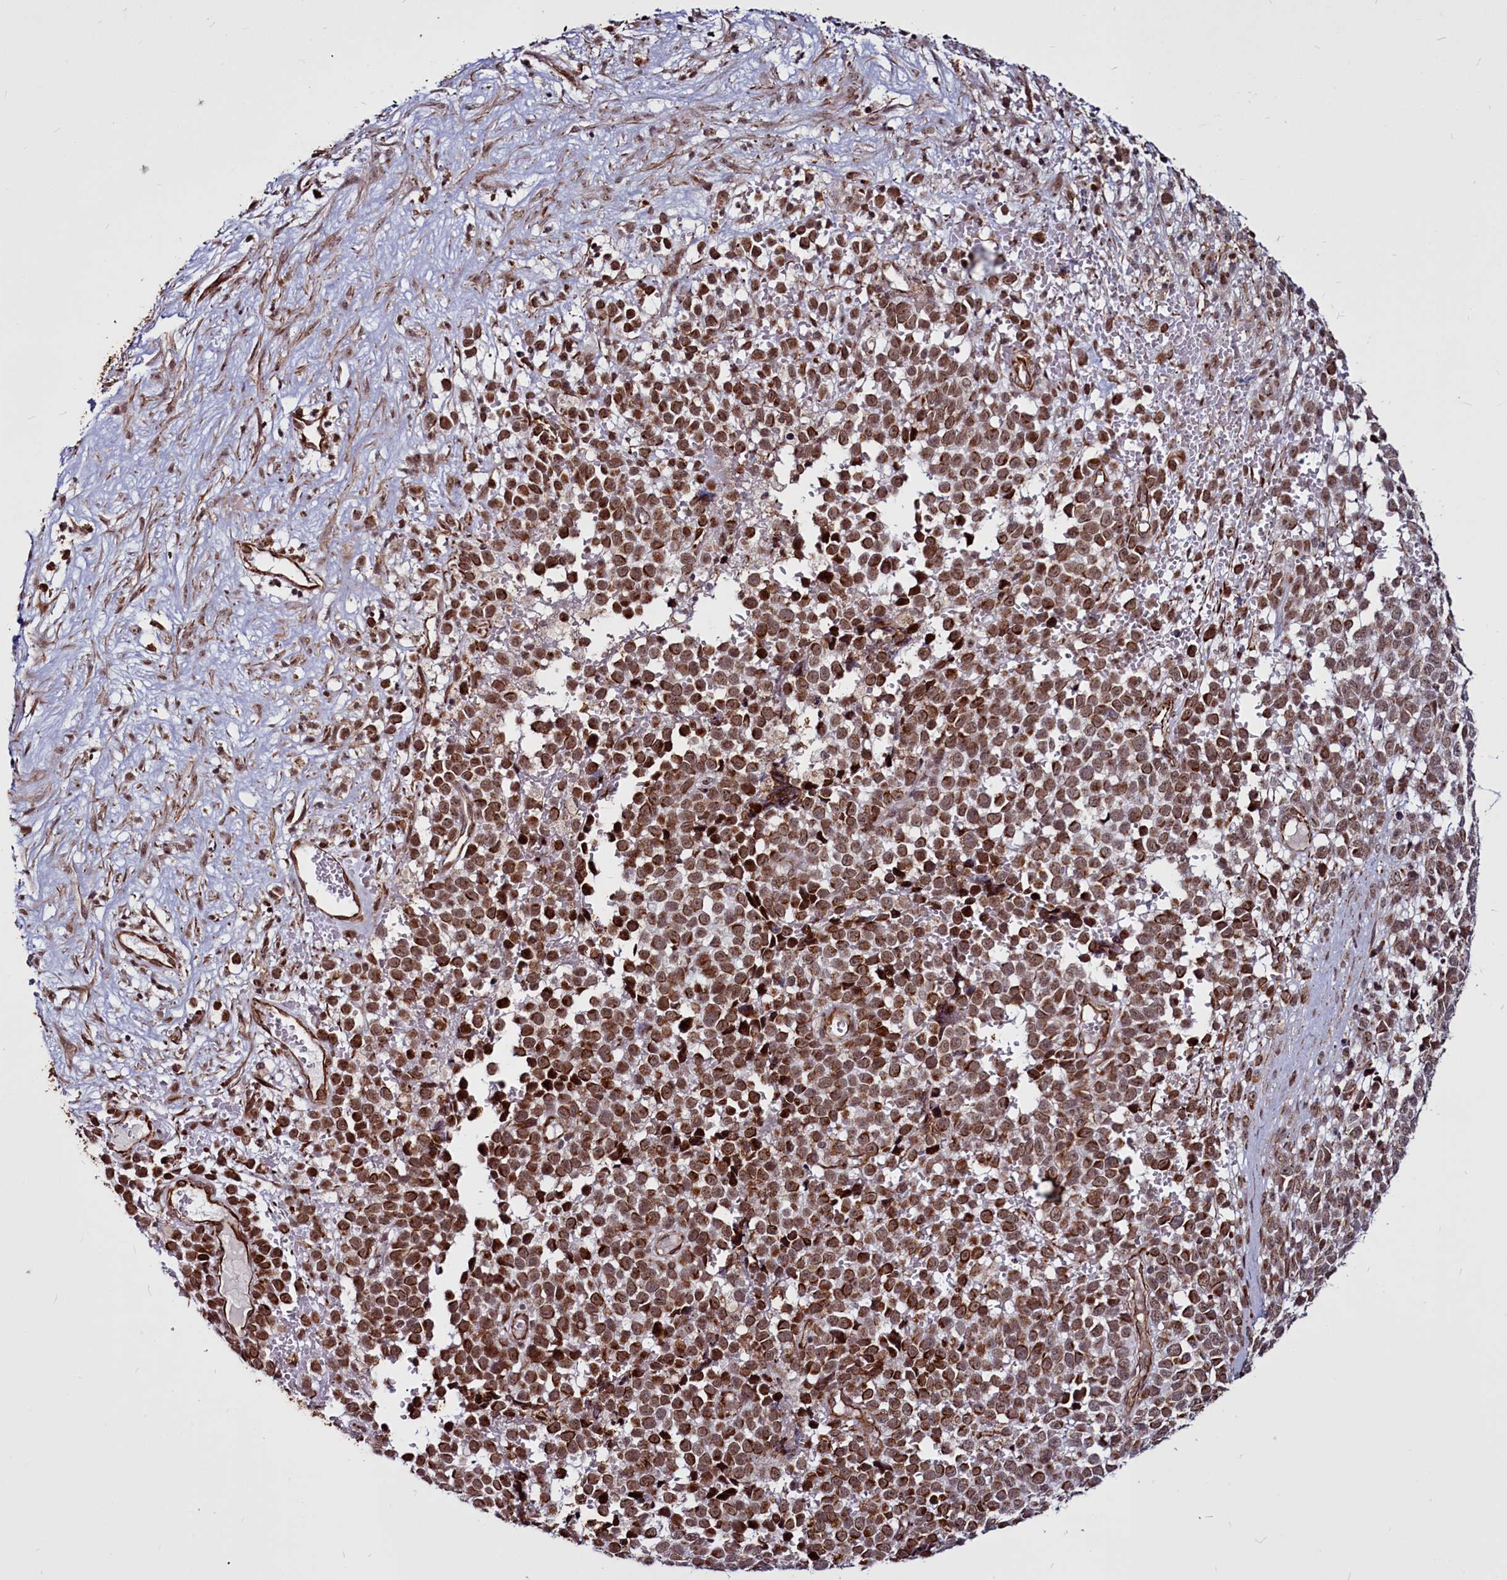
{"staining": {"intensity": "moderate", "quantity": ">75%", "location": "nuclear"}, "tissue": "melanoma", "cell_type": "Tumor cells", "image_type": "cancer", "snomed": [{"axis": "morphology", "description": "Malignant melanoma, NOS"}, {"axis": "topography", "description": "Nose, NOS"}], "caption": "The photomicrograph reveals staining of malignant melanoma, revealing moderate nuclear protein expression (brown color) within tumor cells.", "gene": "CLK3", "patient": {"sex": "female", "age": 48}}